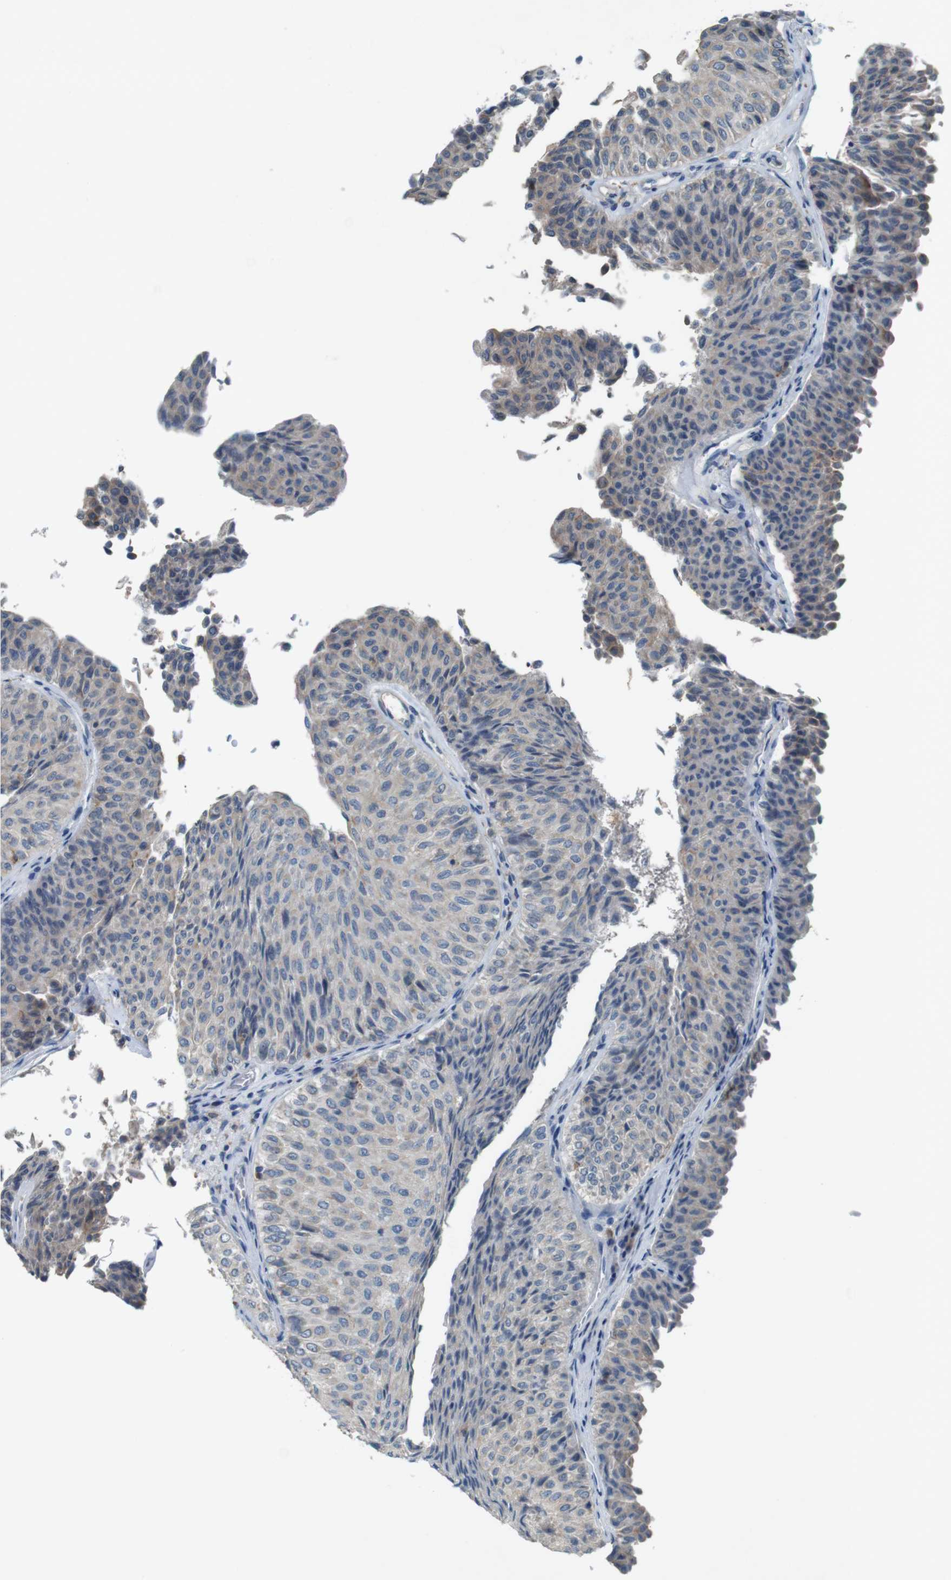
{"staining": {"intensity": "weak", "quantity": "<25%", "location": "cytoplasmic/membranous"}, "tissue": "urothelial cancer", "cell_type": "Tumor cells", "image_type": "cancer", "snomed": [{"axis": "morphology", "description": "Urothelial carcinoma, Low grade"}, {"axis": "topography", "description": "Urinary bladder"}], "caption": "This is an immunohistochemistry (IHC) histopathology image of human low-grade urothelial carcinoma. There is no staining in tumor cells.", "gene": "MOGAT3", "patient": {"sex": "male", "age": 78}}